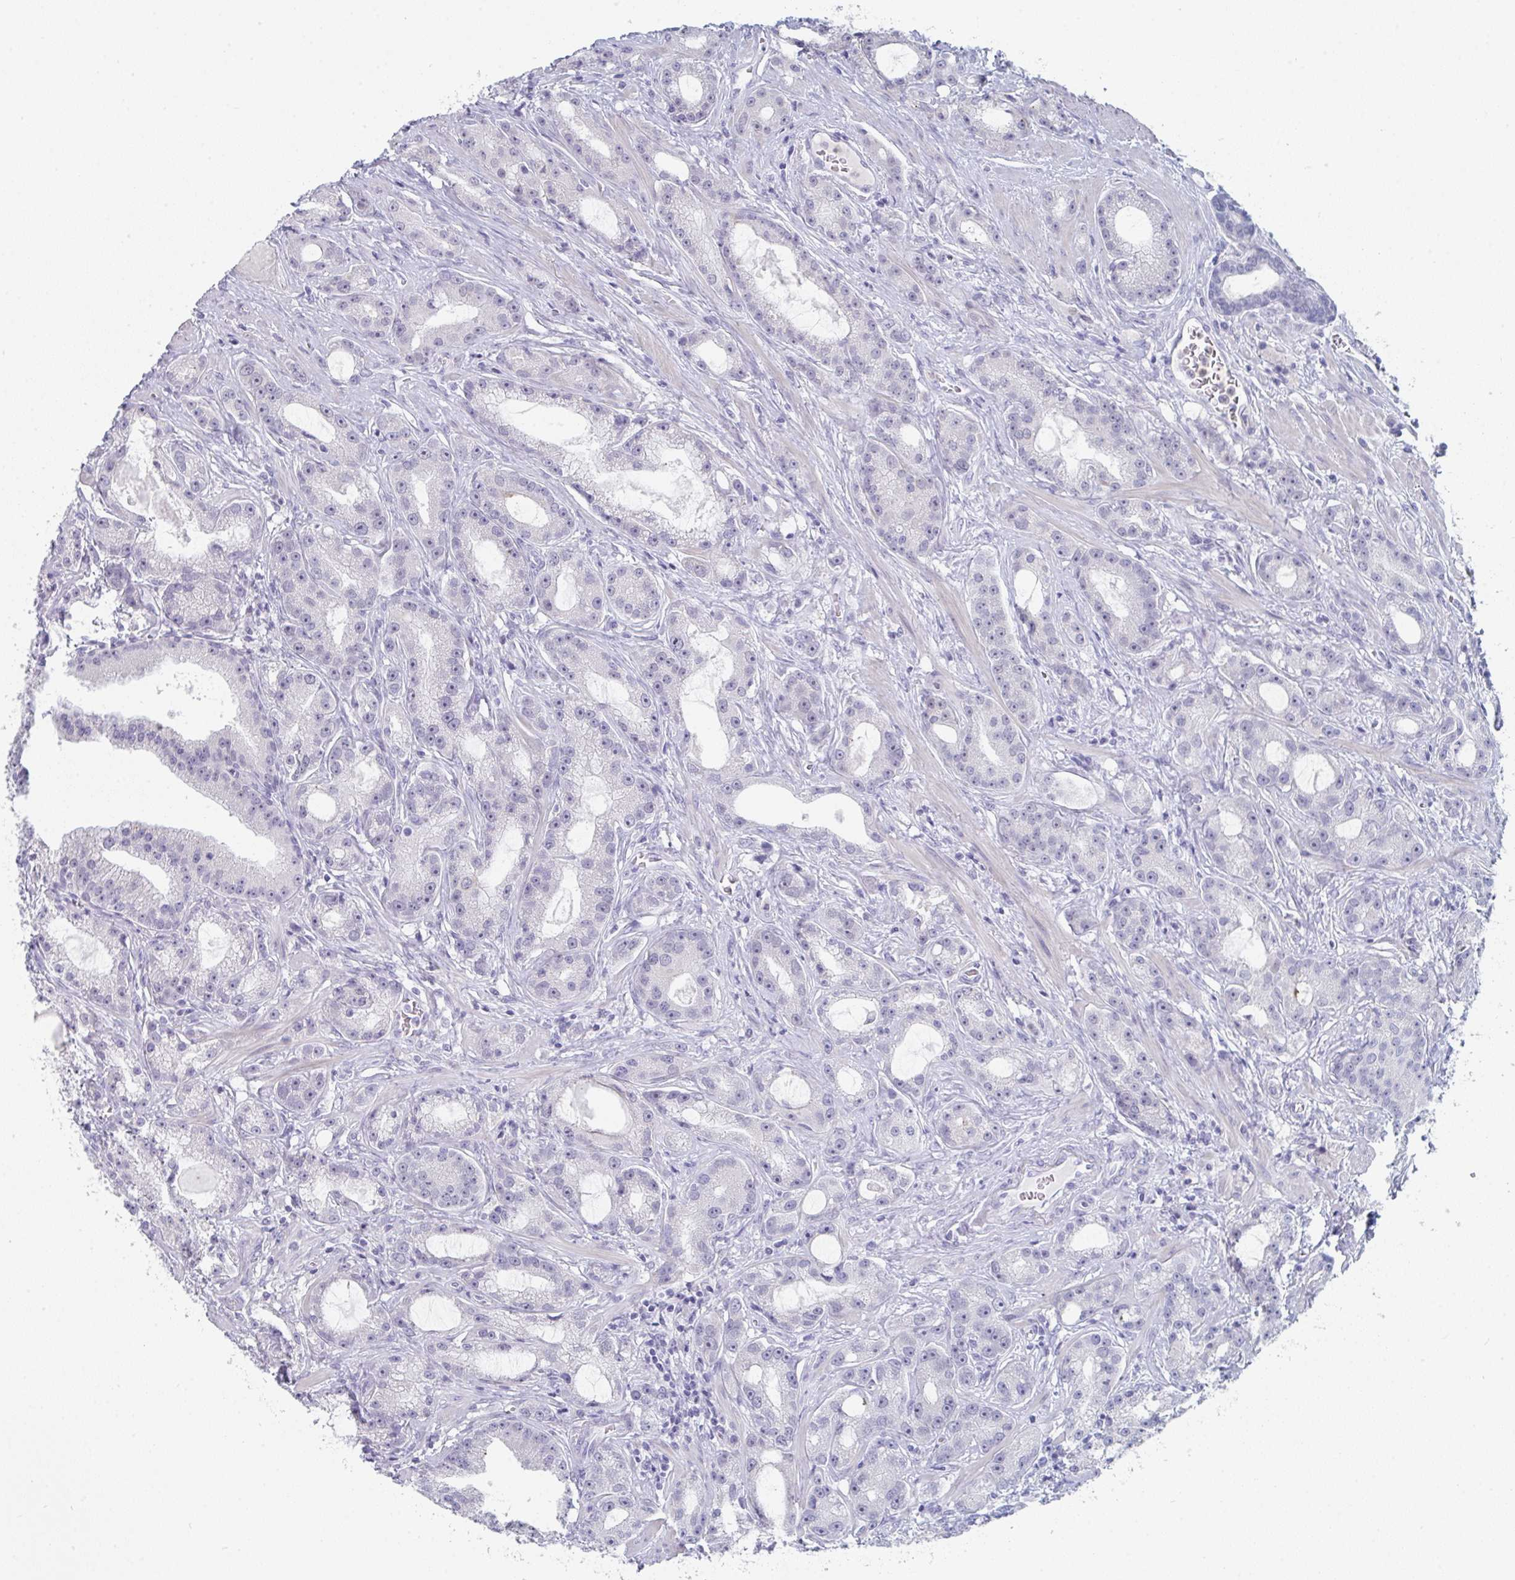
{"staining": {"intensity": "negative", "quantity": "none", "location": "none"}, "tissue": "prostate cancer", "cell_type": "Tumor cells", "image_type": "cancer", "snomed": [{"axis": "morphology", "description": "Adenocarcinoma, High grade"}, {"axis": "topography", "description": "Prostate"}], "caption": "This is an immunohistochemistry image of prostate cancer. There is no staining in tumor cells.", "gene": "RUBCN", "patient": {"sex": "male", "age": 65}}